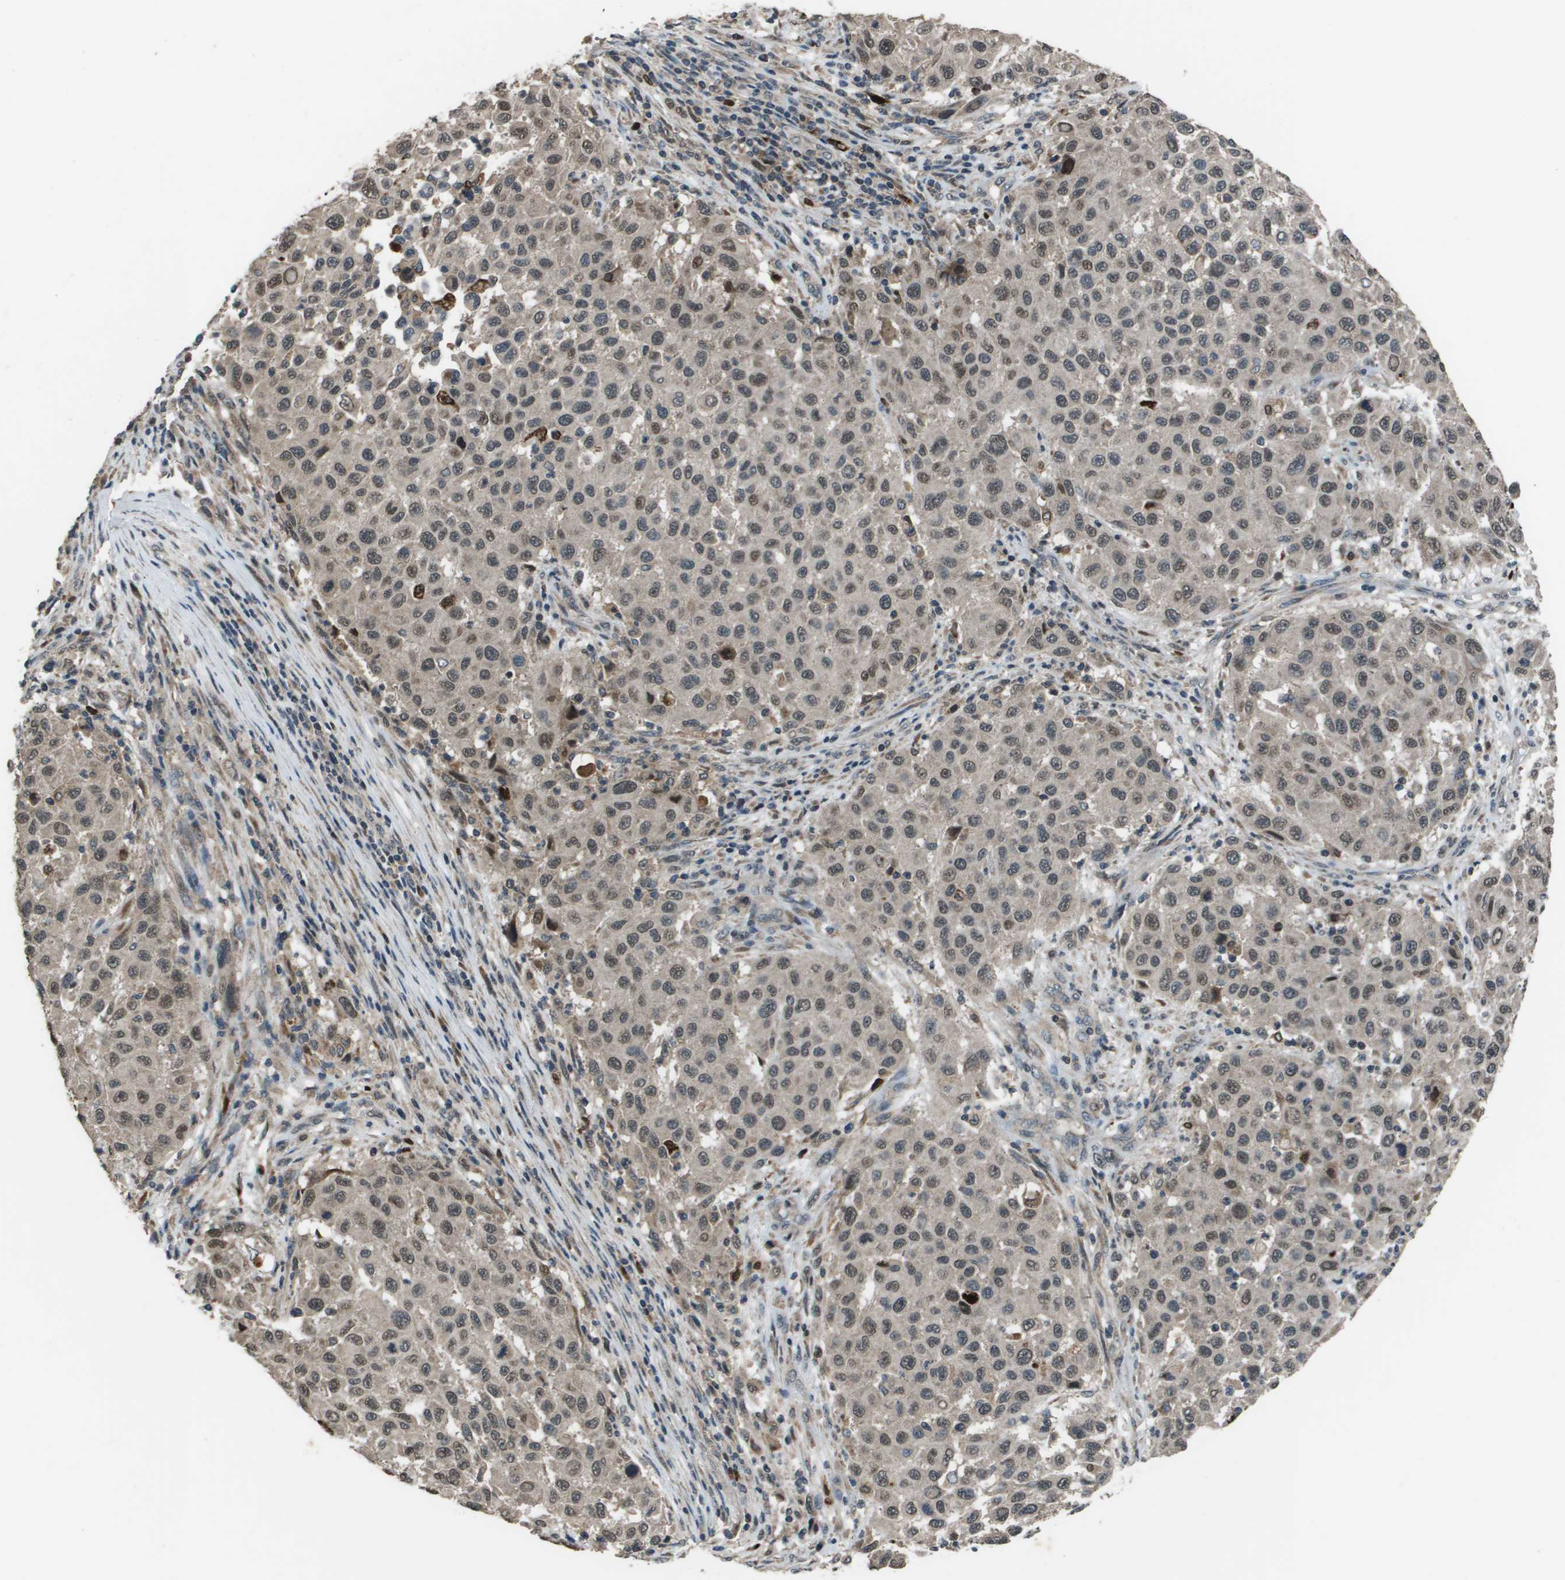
{"staining": {"intensity": "weak", "quantity": "<25%", "location": "nuclear"}, "tissue": "melanoma", "cell_type": "Tumor cells", "image_type": "cancer", "snomed": [{"axis": "morphology", "description": "Malignant melanoma, Metastatic site"}, {"axis": "topography", "description": "Lymph node"}], "caption": "There is no significant expression in tumor cells of malignant melanoma (metastatic site).", "gene": "GOSR2", "patient": {"sex": "male", "age": 61}}